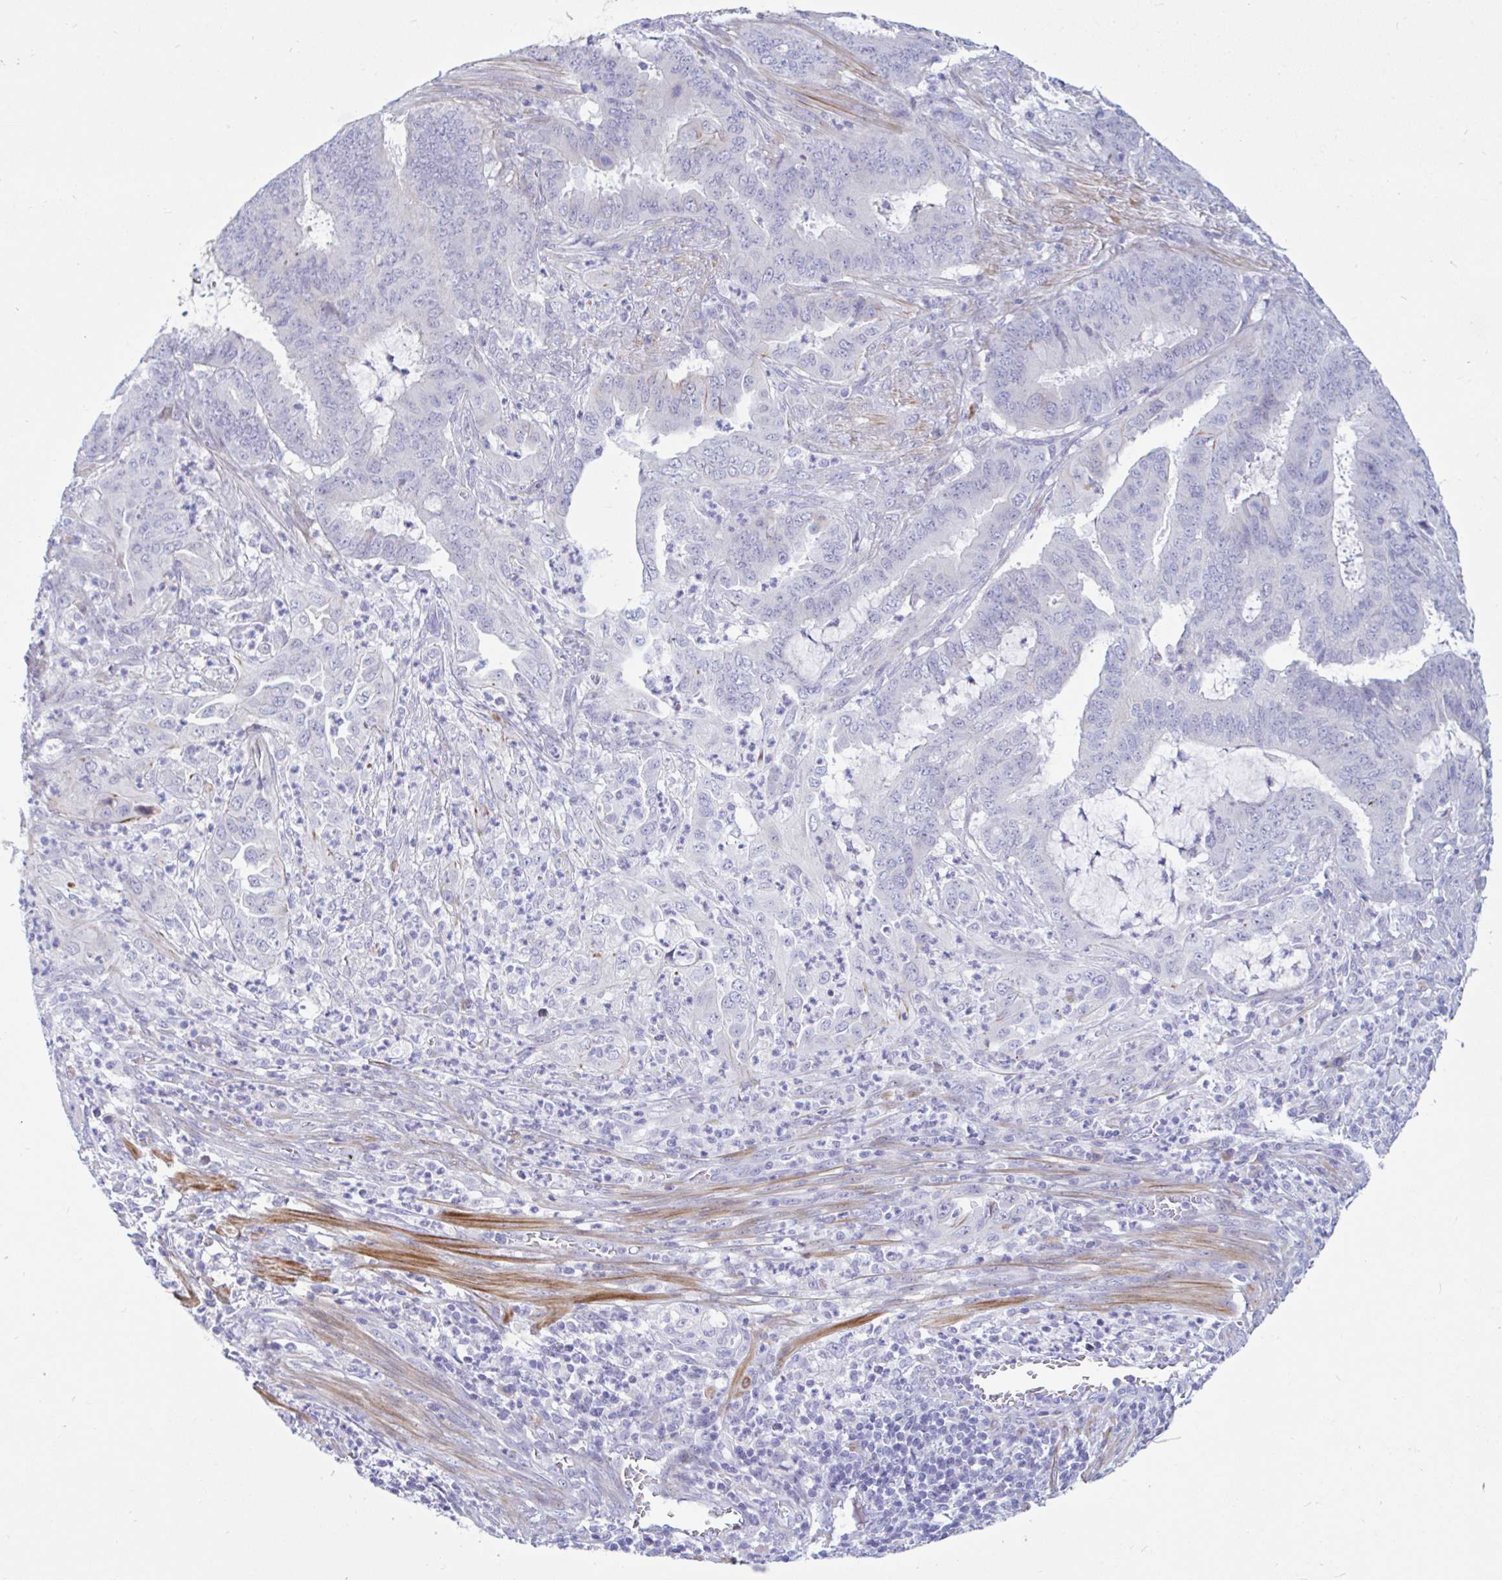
{"staining": {"intensity": "negative", "quantity": "none", "location": "none"}, "tissue": "endometrial cancer", "cell_type": "Tumor cells", "image_type": "cancer", "snomed": [{"axis": "morphology", "description": "Adenocarcinoma, NOS"}, {"axis": "topography", "description": "Endometrium"}], "caption": "This image is of endometrial adenocarcinoma stained with IHC to label a protein in brown with the nuclei are counter-stained blue. There is no expression in tumor cells.", "gene": "NBPF3", "patient": {"sex": "female", "age": 51}}